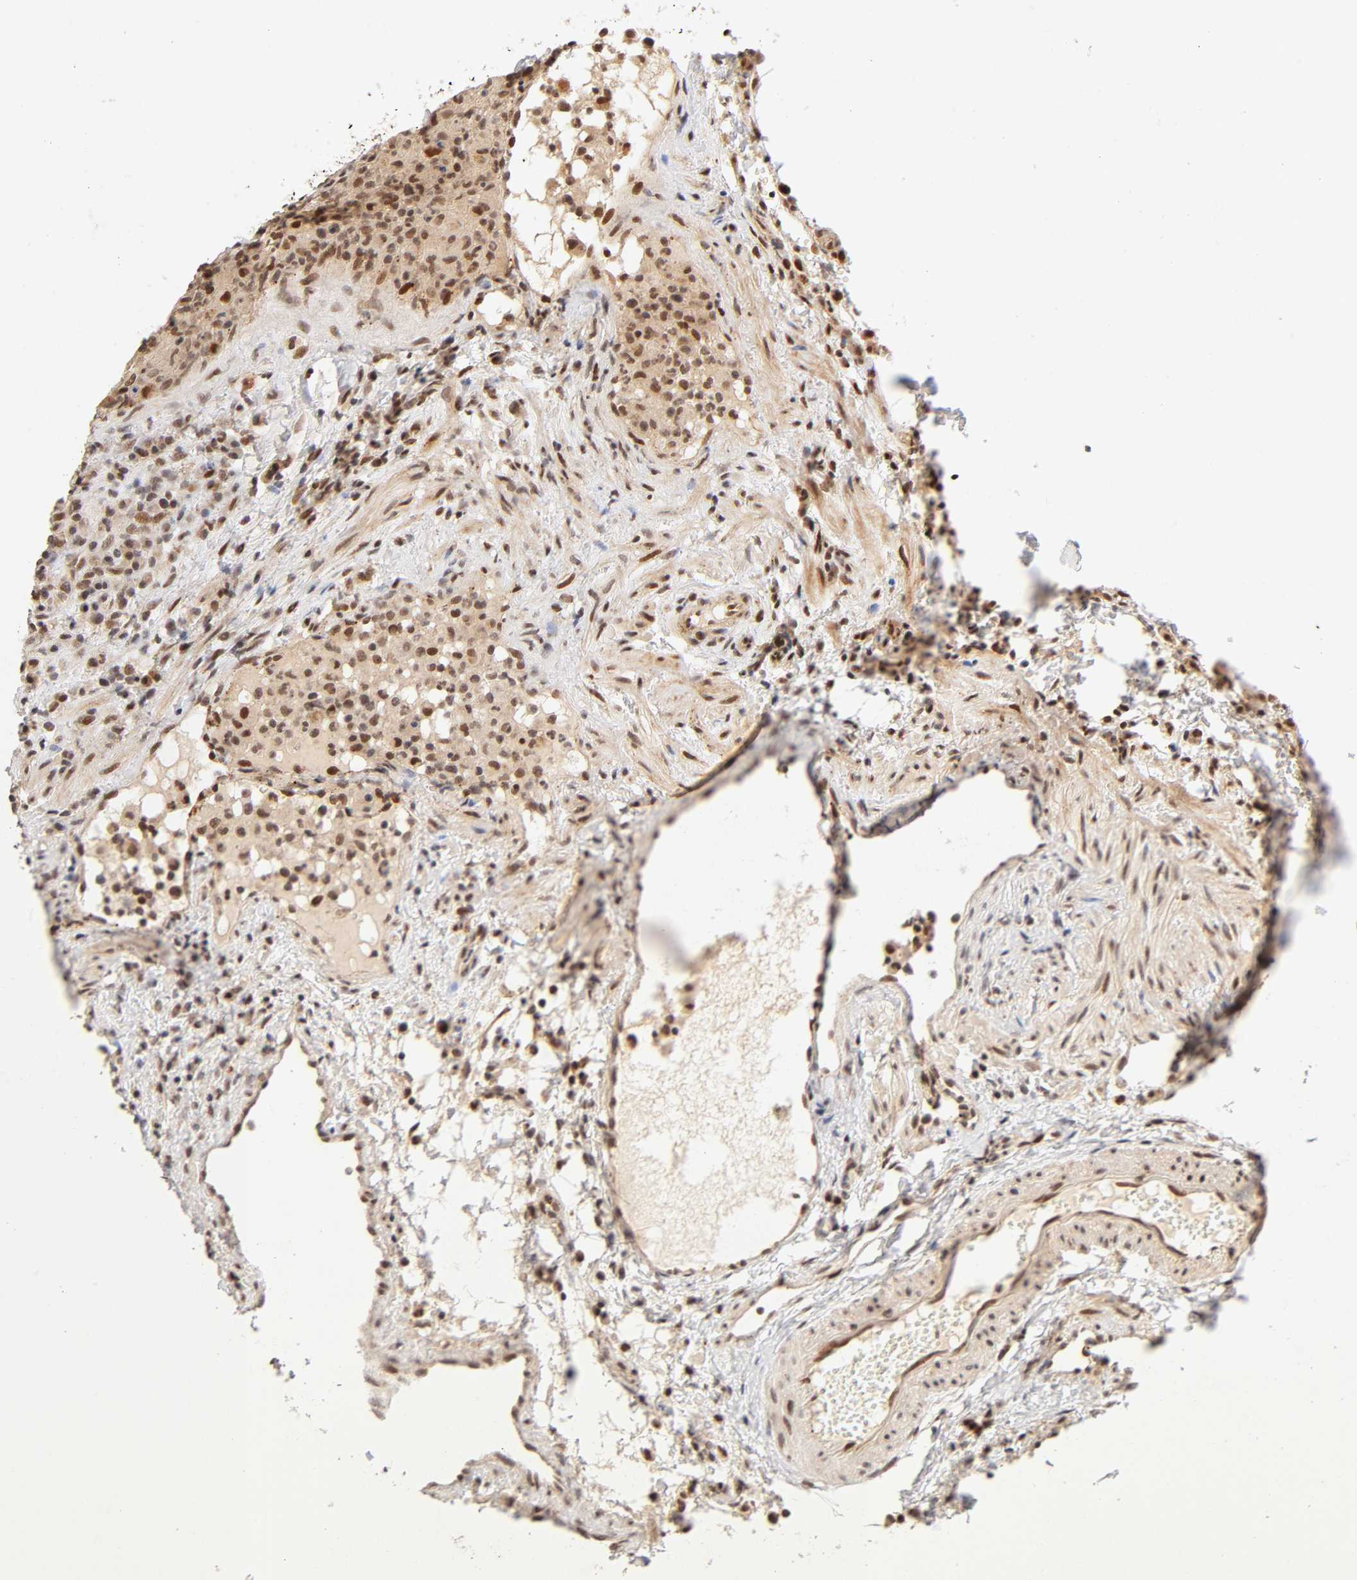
{"staining": {"intensity": "weak", "quantity": "25%-75%", "location": "cytoplasmic/membranous,nuclear"}, "tissue": "lymphoma", "cell_type": "Tumor cells", "image_type": "cancer", "snomed": [{"axis": "morphology", "description": "Hodgkin's disease, NOS"}, {"axis": "topography", "description": "Lymph node"}], "caption": "High-power microscopy captured an IHC photomicrograph of lymphoma, revealing weak cytoplasmic/membranous and nuclear positivity in about 25%-75% of tumor cells.", "gene": "TAF10", "patient": {"sex": "male", "age": 65}}